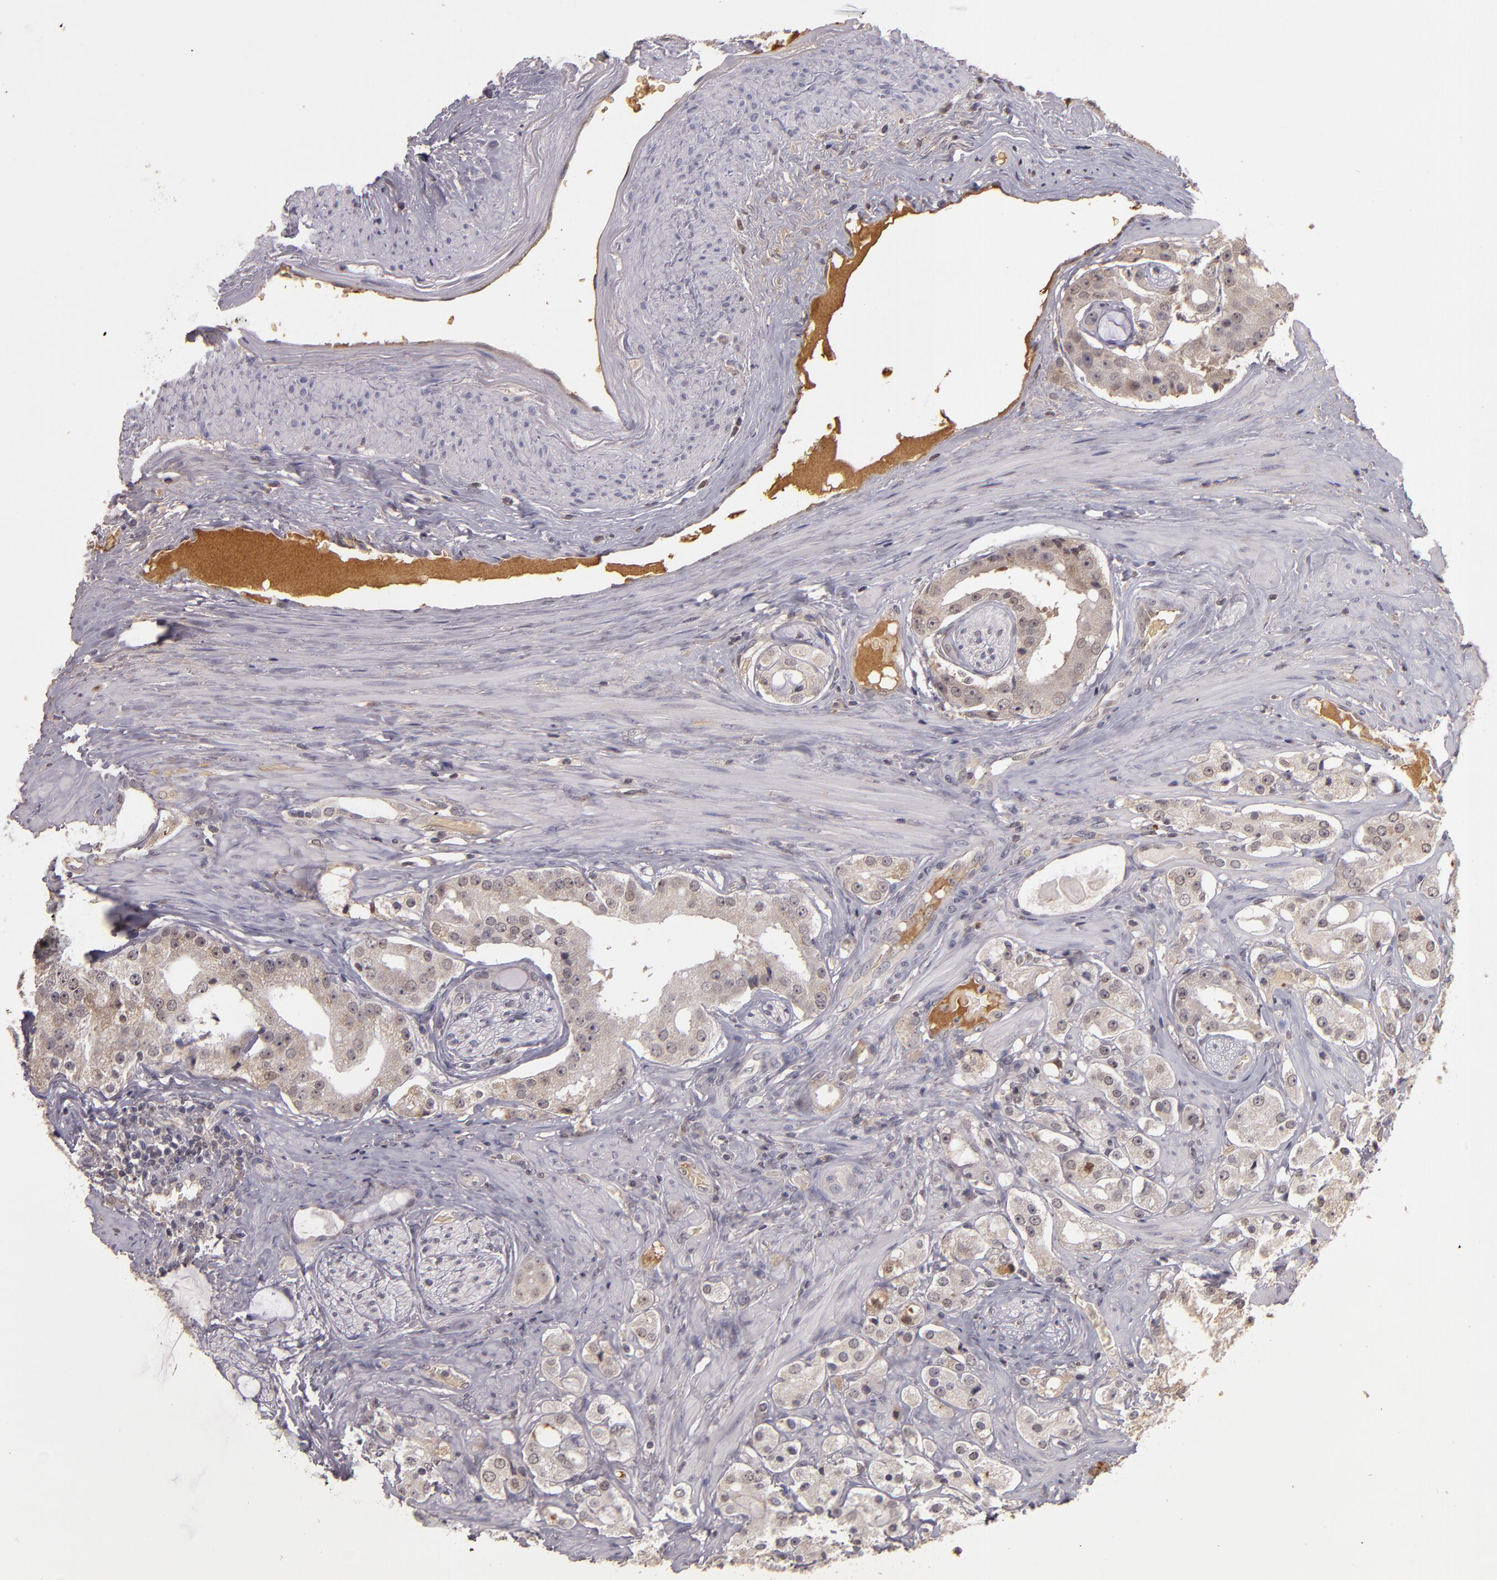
{"staining": {"intensity": "weak", "quantity": "<25%", "location": "cytoplasmic/membranous"}, "tissue": "prostate cancer", "cell_type": "Tumor cells", "image_type": "cancer", "snomed": [{"axis": "morphology", "description": "Adenocarcinoma, High grade"}, {"axis": "topography", "description": "Prostate"}], "caption": "Immunohistochemistry micrograph of human high-grade adenocarcinoma (prostate) stained for a protein (brown), which exhibits no staining in tumor cells. (DAB (3,3'-diaminobenzidine) IHC, high magnification).", "gene": "SERPINC1", "patient": {"sex": "male", "age": 68}}